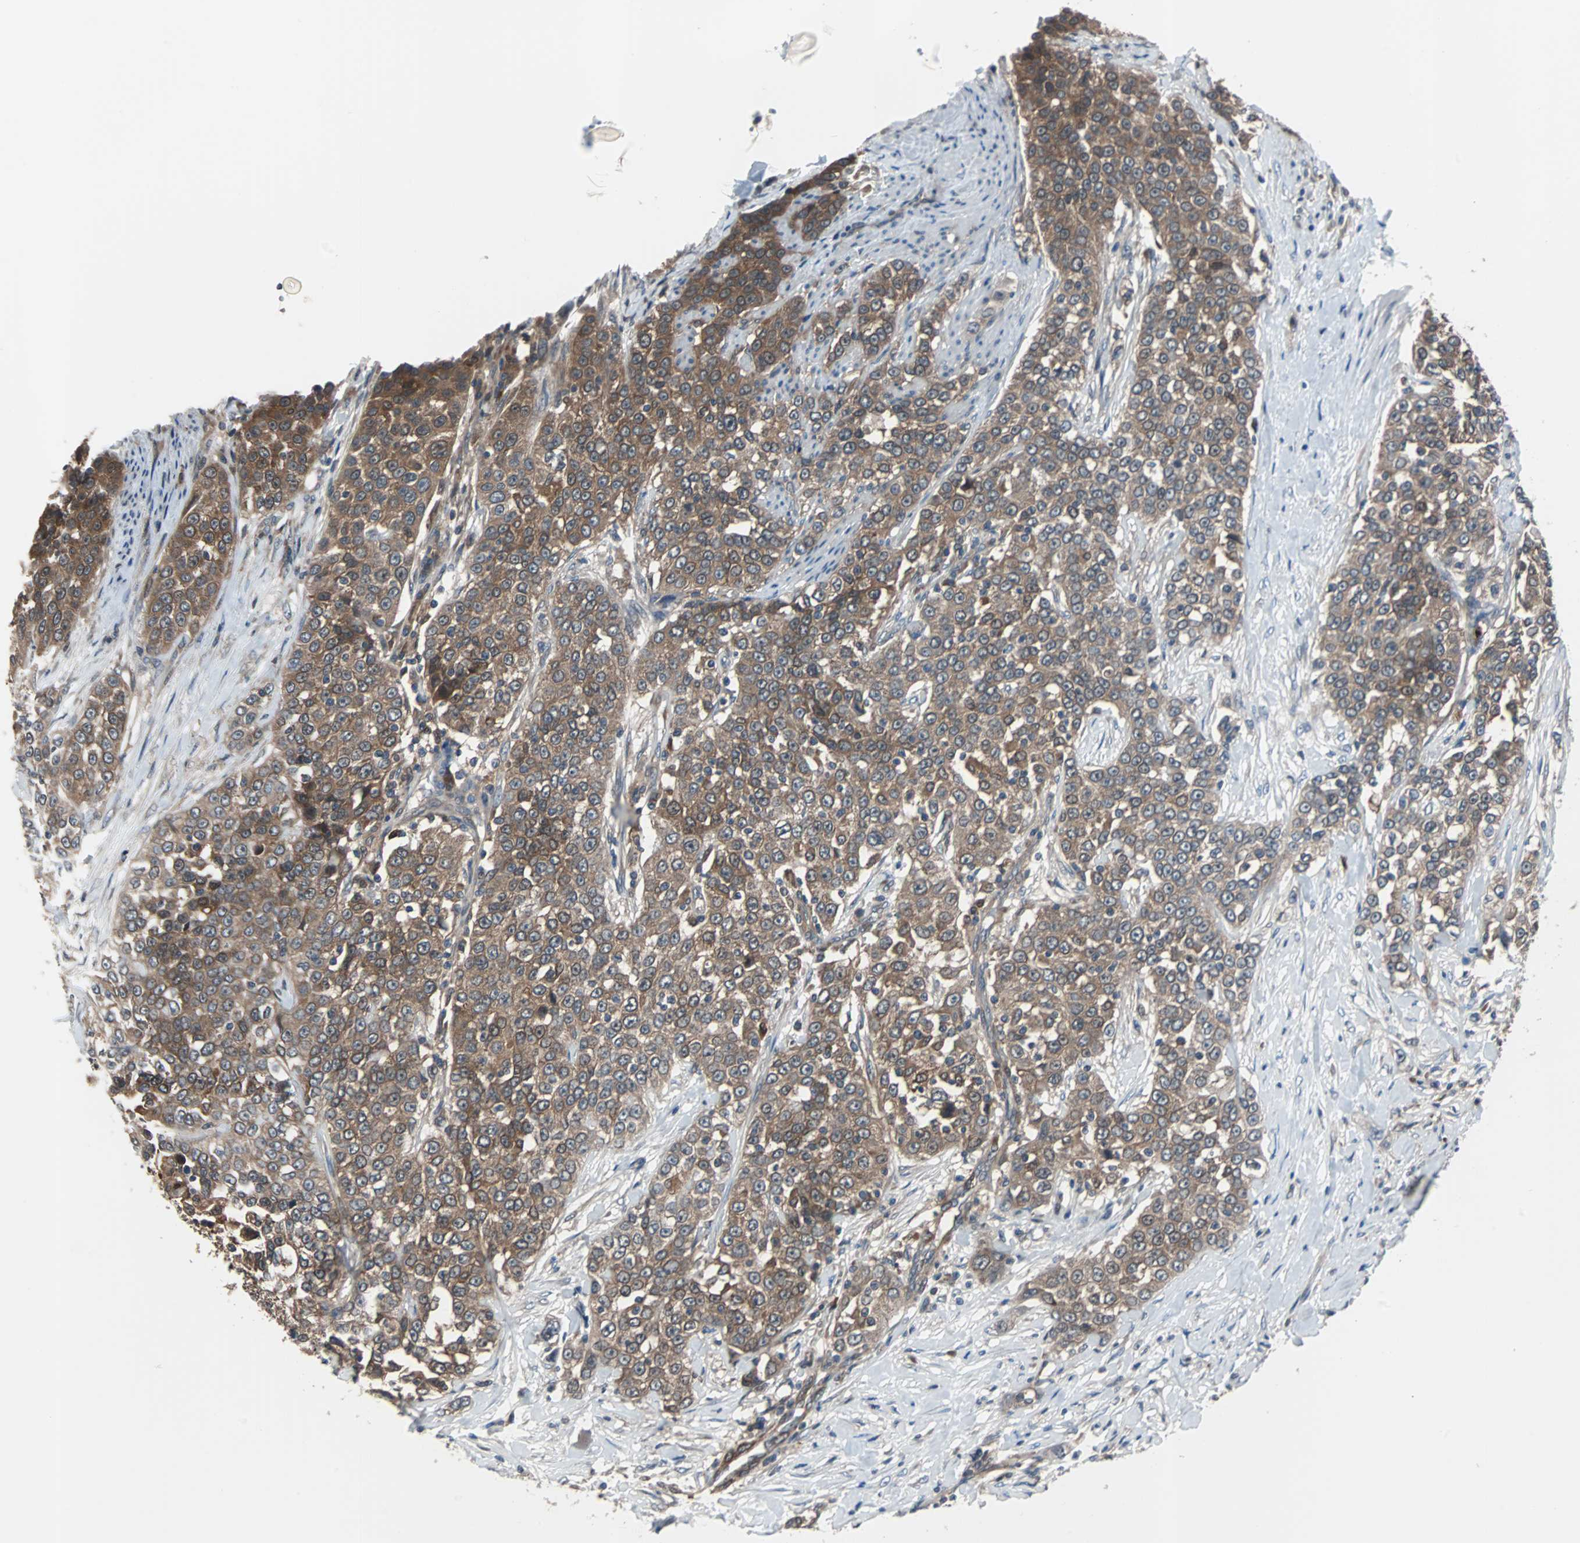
{"staining": {"intensity": "moderate", "quantity": ">75%", "location": "cytoplasmic/membranous"}, "tissue": "urothelial cancer", "cell_type": "Tumor cells", "image_type": "cancer", "snomed": [{"axis": "morphology", "description": "Urothelial carcinoma, High grade"}, {"axis": "topography", "description": "Urinary bladder"}], "caption": "Urothelial cancer was stained to show a protein in brown. There is medium levels of moderate cytoplasmic/membranous expression in approximately >75% of tumor cells.", "gene": "PAK1", "patient": {"sex": "female", "age": 80}}